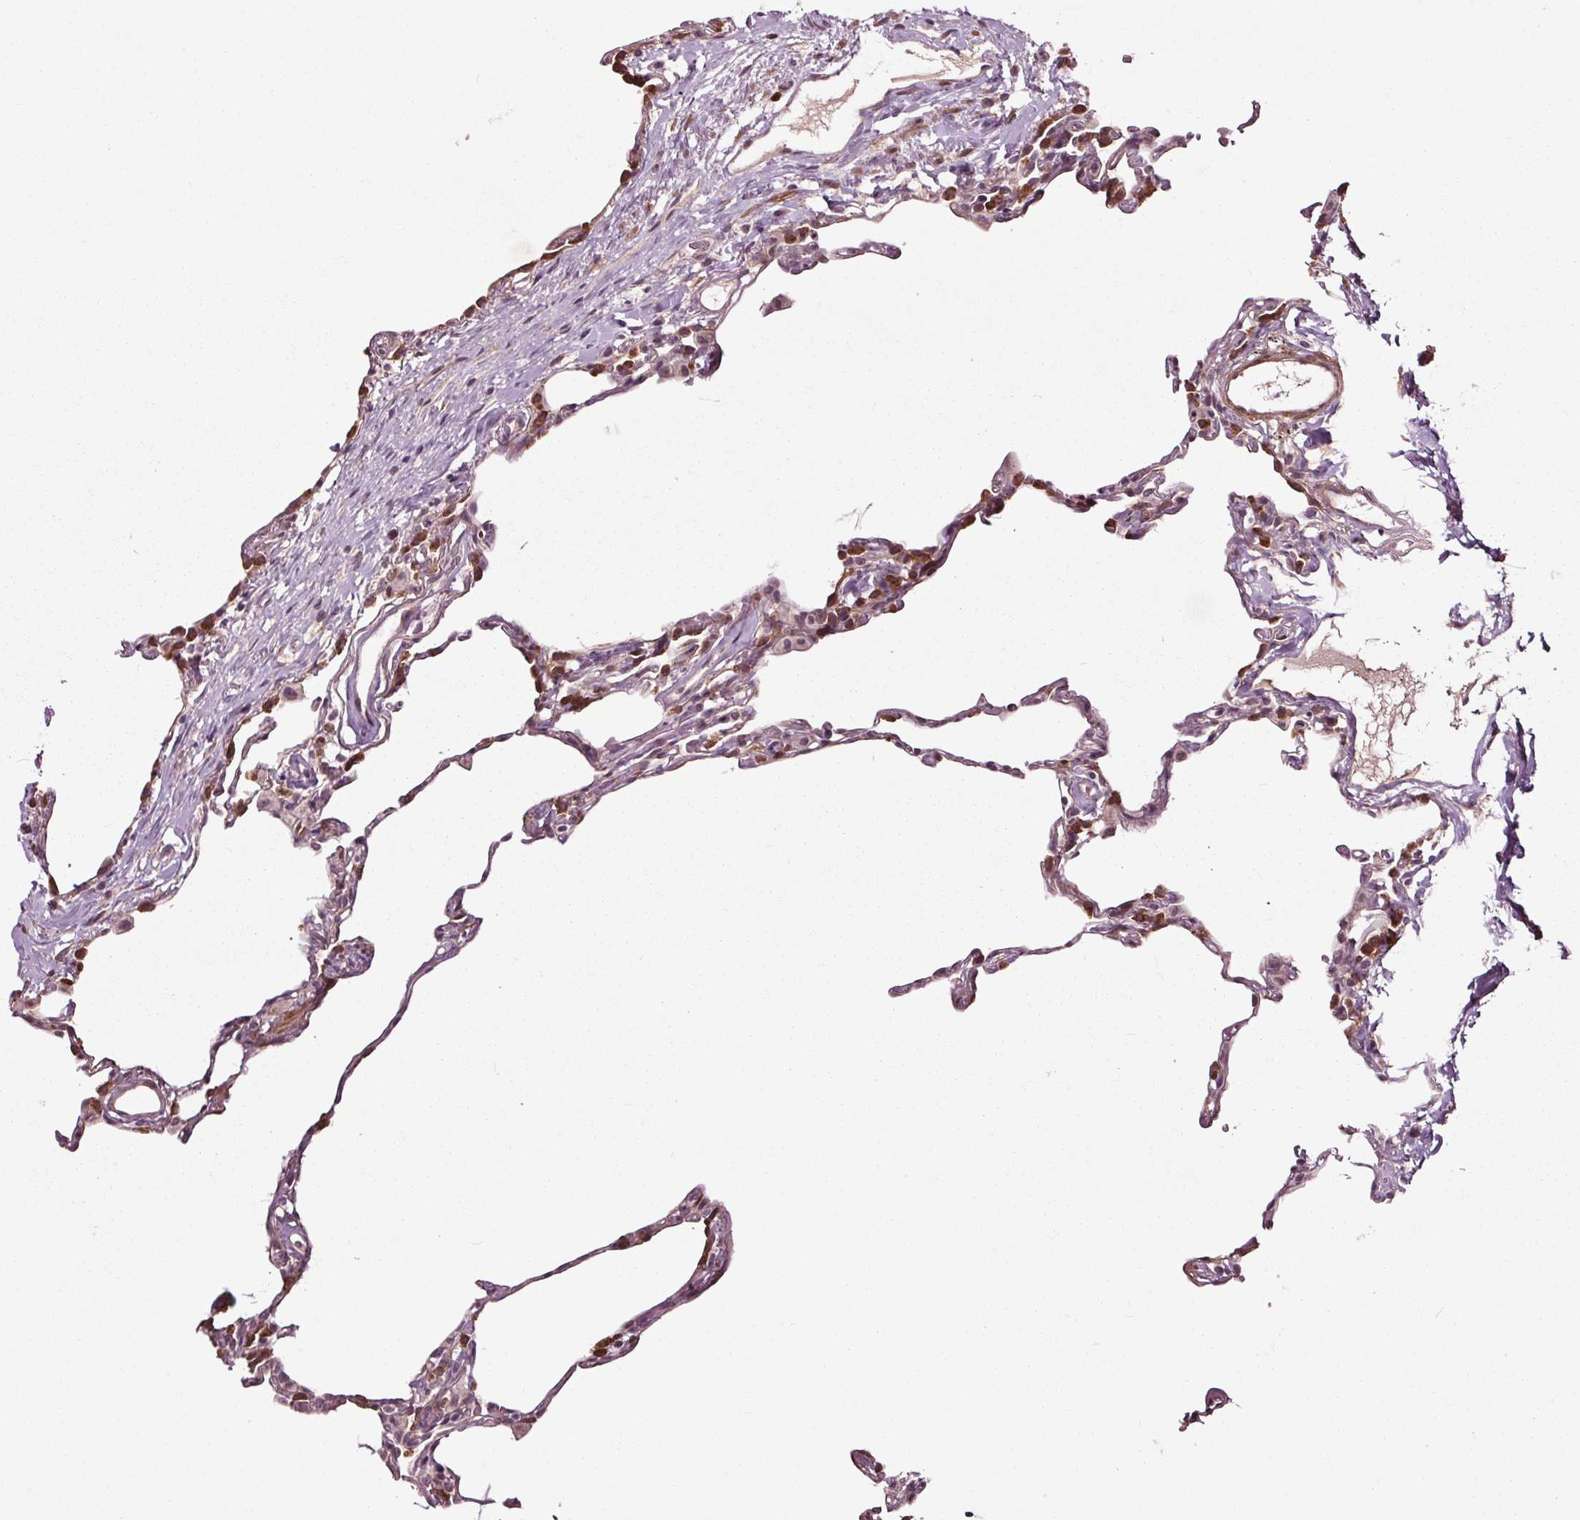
{"staining": {"intensity": "strong", "quantity": "25%-75%", "location": "nuclear"}, "tissue": "lung", "cell_type": "Alveolar cells", "image_type": "normal", "snomed": [{"axis": "morphology", "description": "Normal tissue, NOS"}, {"axis": "topography", "description": "Lung"}], "caption": "Immunohistochemical staining of benign lung shows high levels of strong nuclear expression in approximately 25%-75% of alveolar cells.", "gene": "HAUS5", "patient": {"sex": "female", "age": 57}}